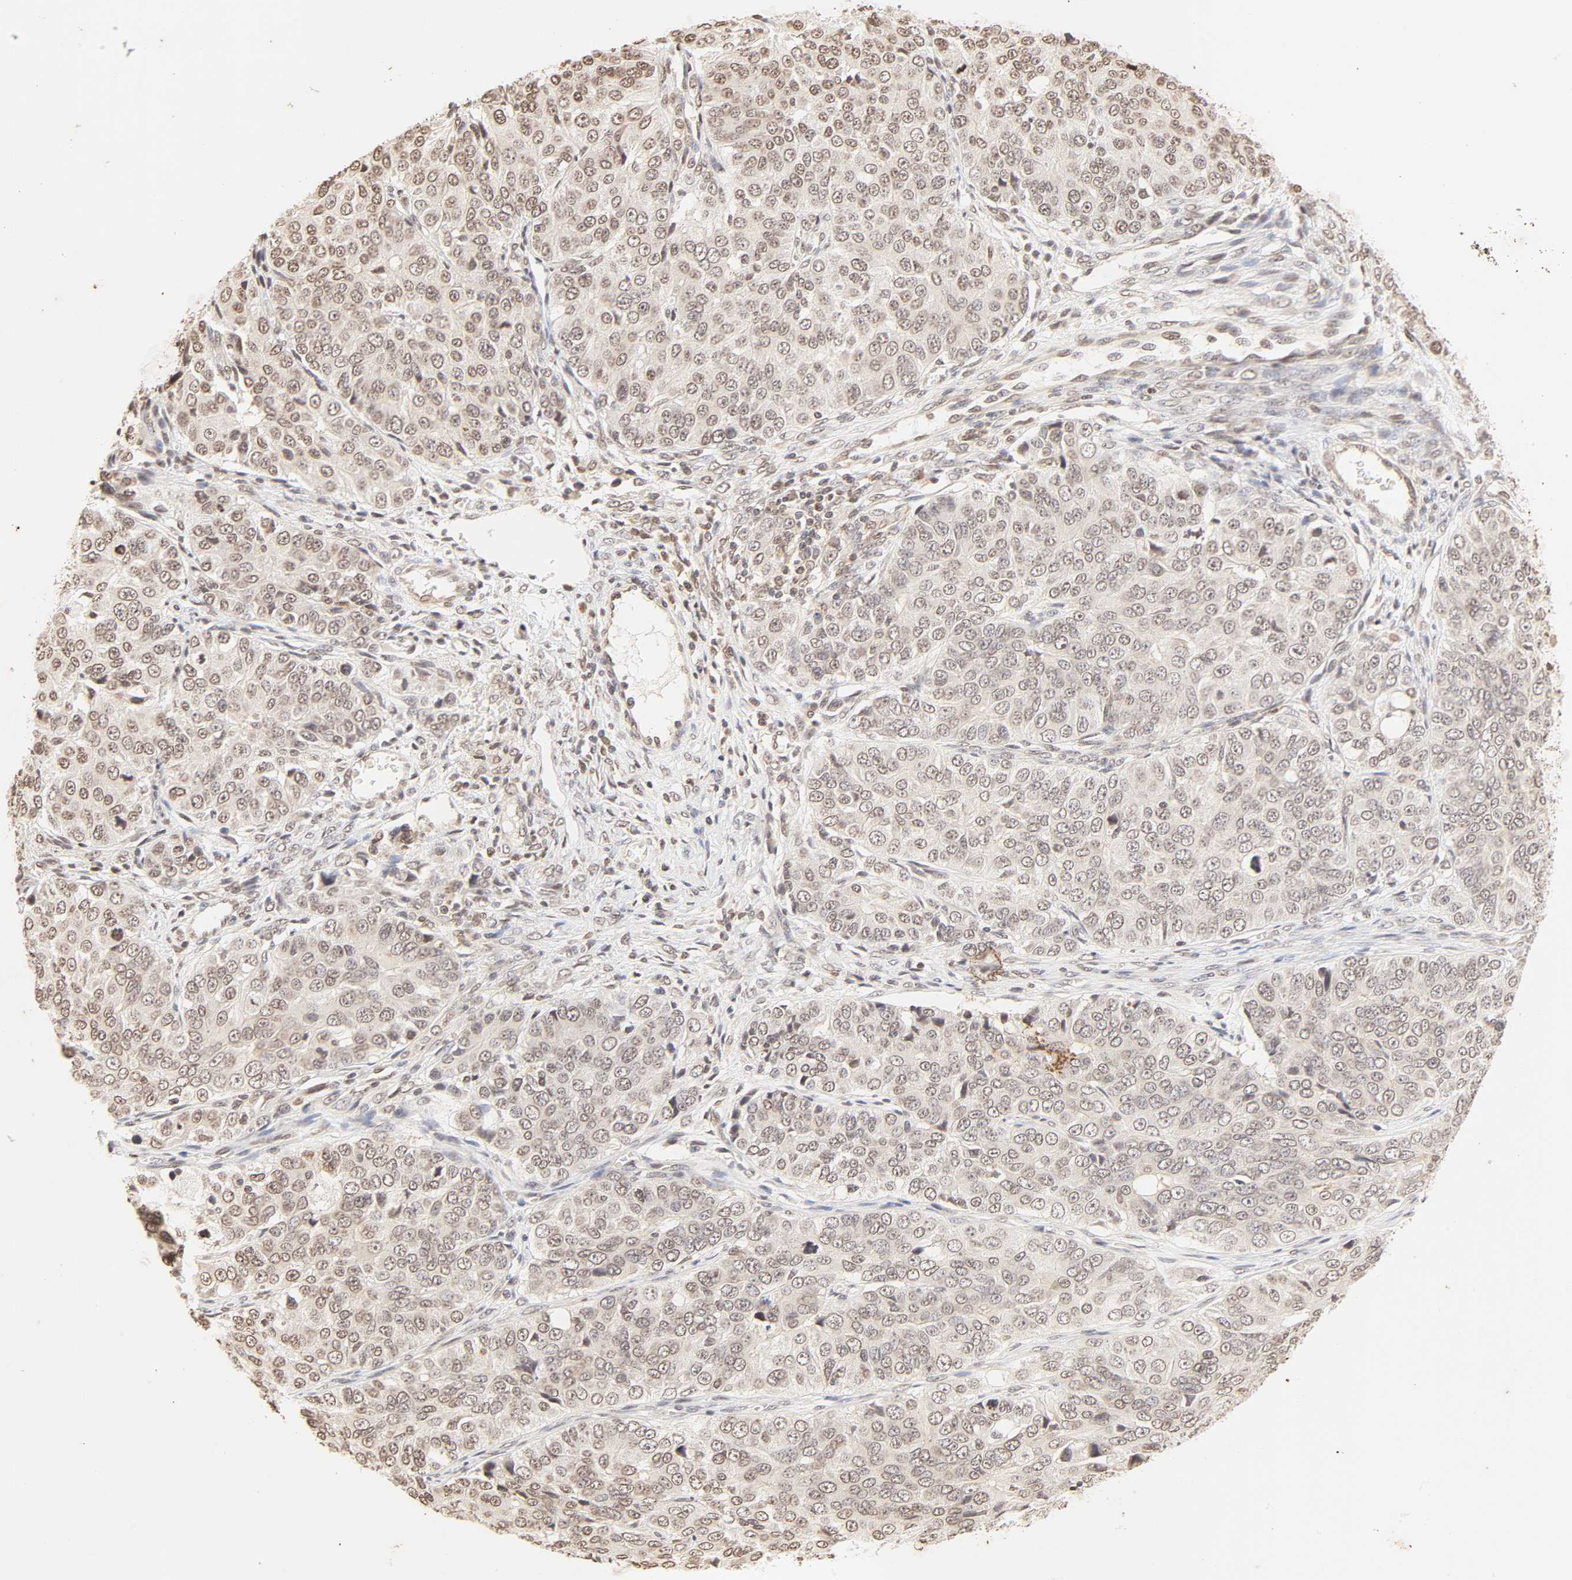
{"staining": {"intensity": "moderate", "quantity": "25%-75%", "location": "cytoplasmic/membranous,nuclear"}, "tissue": "ovarian cancer", "cell_type": "Tumor cells", "image_type": "cancer", "snomed": [{"axis": "morphology", "description": "Carcinoma, endometroid"}, {"axis": "topography", "description": "Ovary"}], "caption": "A high-resolution micrograph shows immunohistochemistry staining of ovarian cancer (endometroid carcinoma), which displays moderate cytoplasmic/membranous and nuclear expression in approximately 25%-75% of tumor cells. Immunohistochemistry stains the protein of interest in brown and the nuclei are stained blue.", "gene": "TBL1X", "patient": {"sex": "female", "age": 51}}